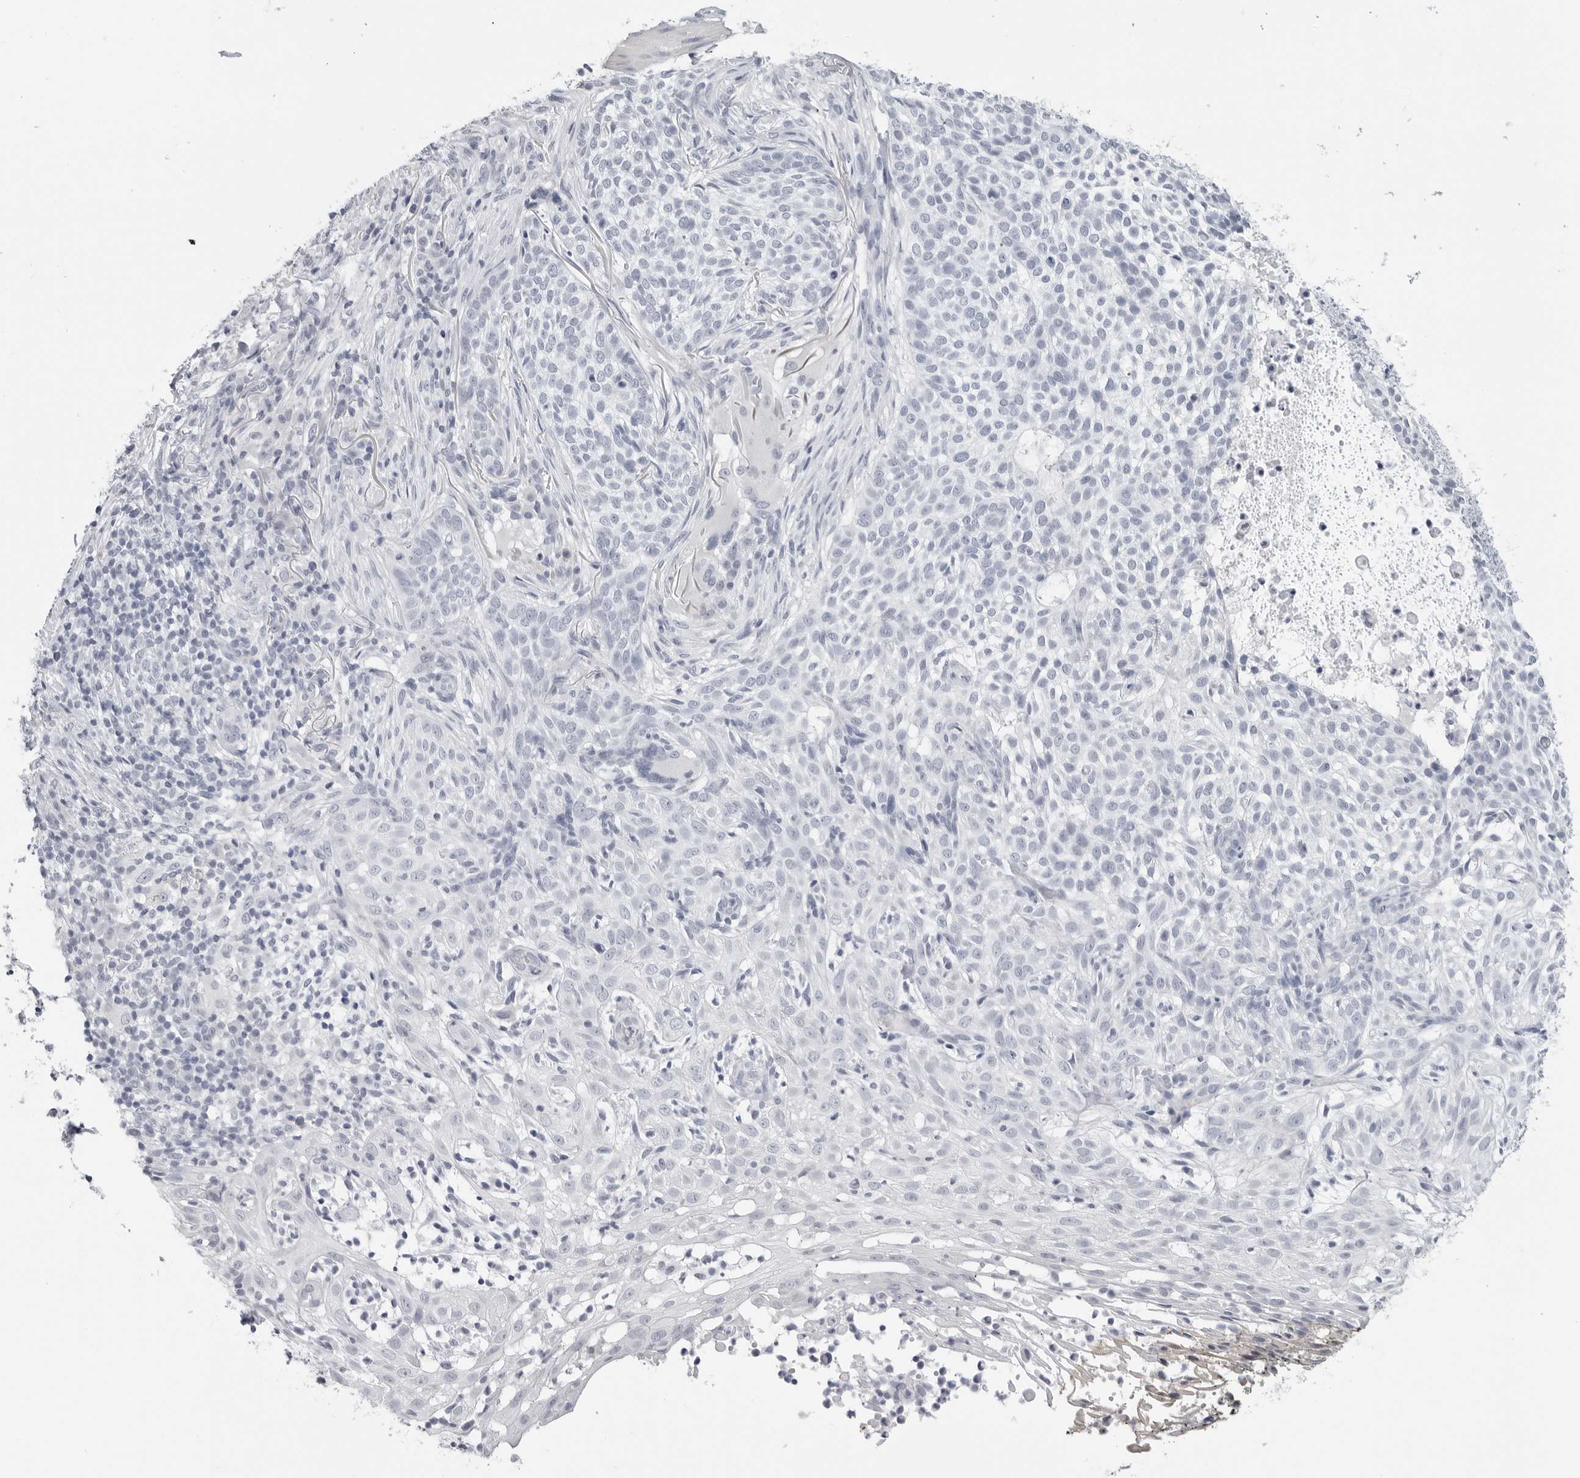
{"staining": {"intensity": "negative", "quantity": "none", "location": "none"}, "tissue": "skin cancer", "cell_type": "Tumor cells", "image_type": "cancer", "snomed": [{"axis": "morphology", "description": "Basal cell carcinoma"}, {"axis": "topography", "description": "Skin"}], "caption": "Immunohistochemical staining of human skin cancer (basal cell carcinoma) exhibits no significant expression in tumor cells.", "gene": "PGA3", "patient": {"sex": "female", "age": 64}}